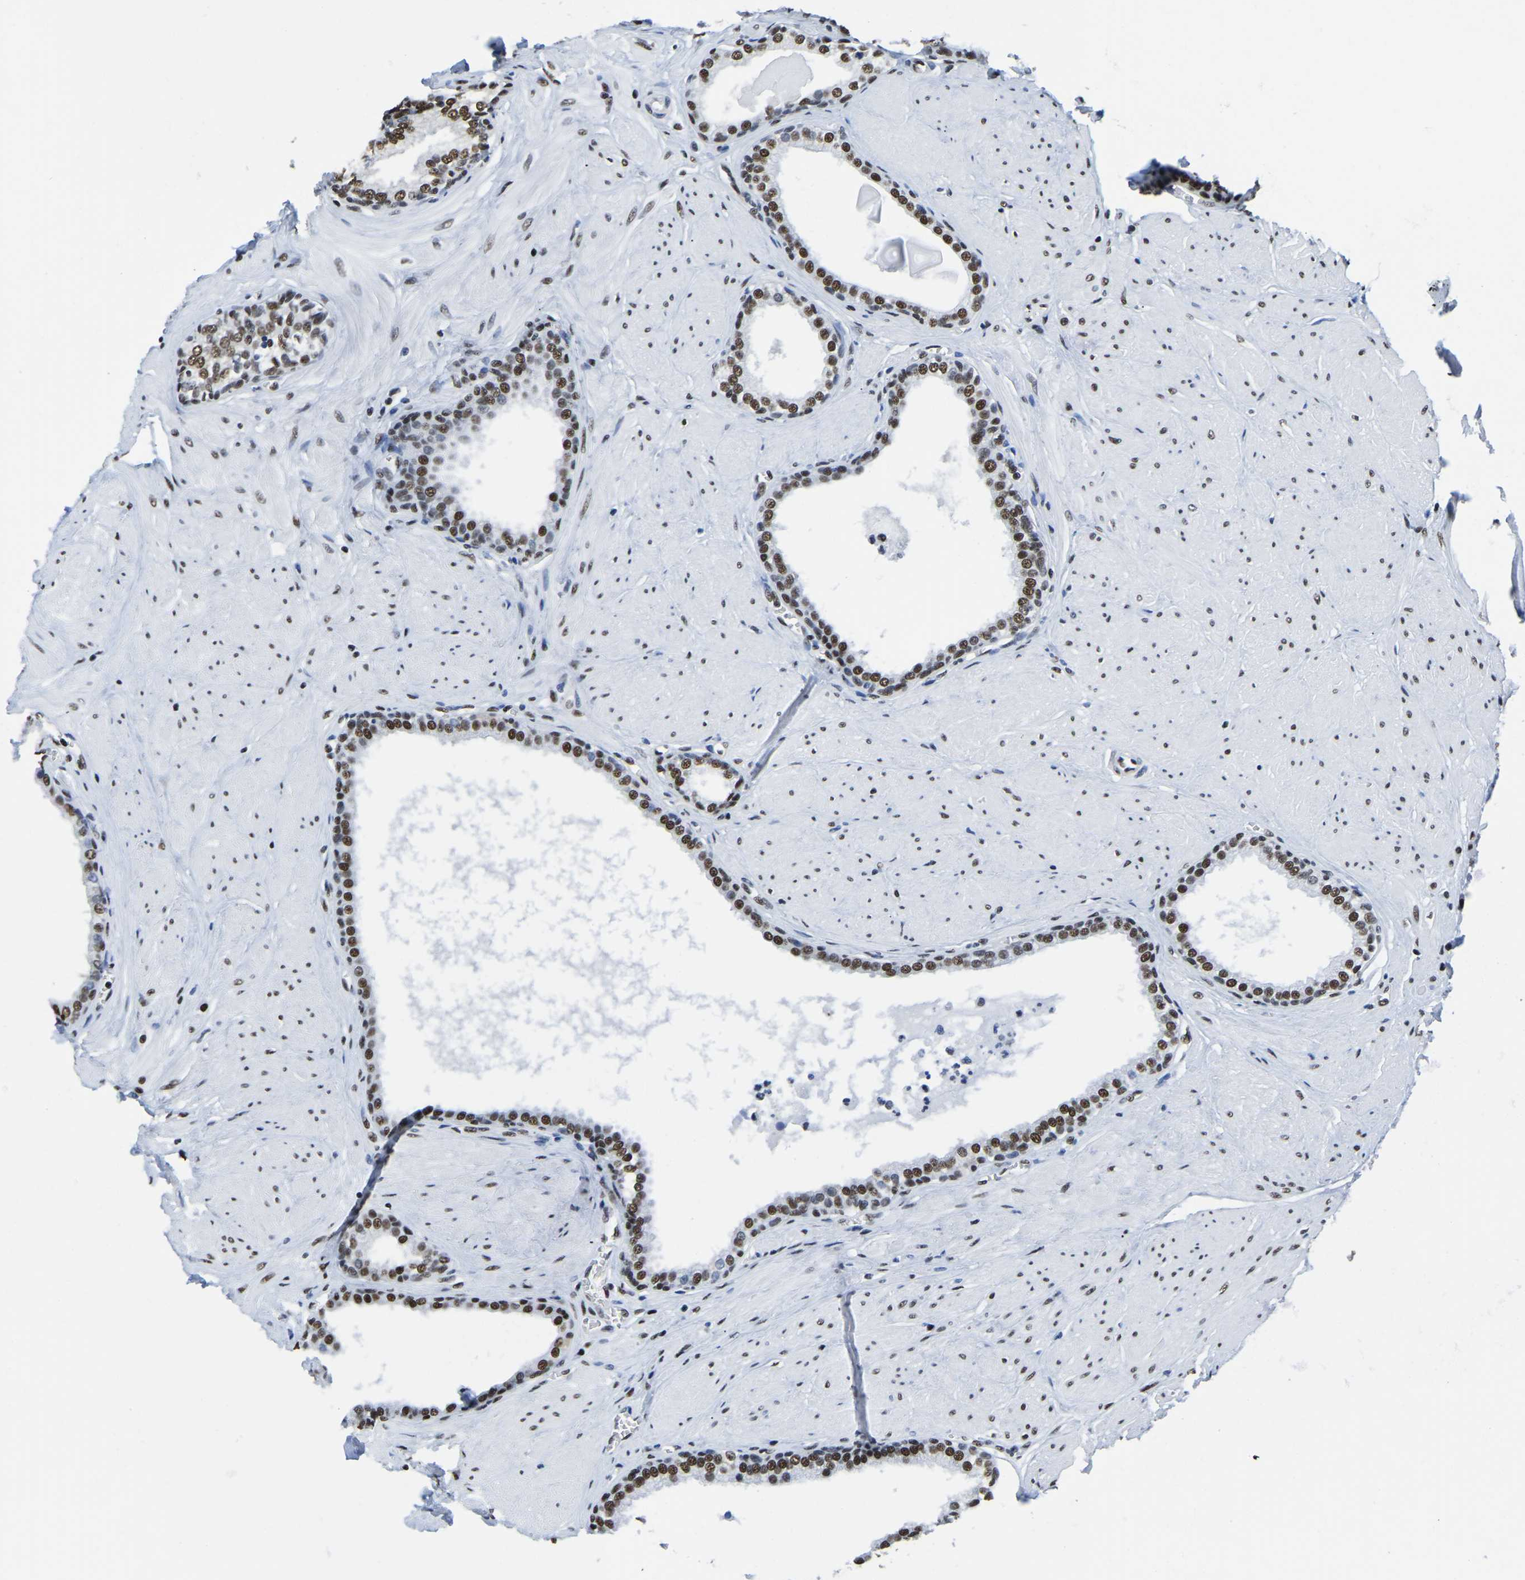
{"staining": {"intensity": "strong", "quantity": ">75%", "location": "nuclear"}, "tissue": "prostate", "cell_type": "Glandular cells", "image_type": "normal", "snomed": [{"axis": "morphology", "description": "Normal tissue, NOS"}, {"axis": "topography", "description": "Prostate"}], "caption": "A high amount of strong nuclear expression is seen in approximately >75% of glandular cells in unremarkable prostate. Nuclei are stained in blue.", "gene": "UBA1", "patient": {"sex": "male", "age": 51}}